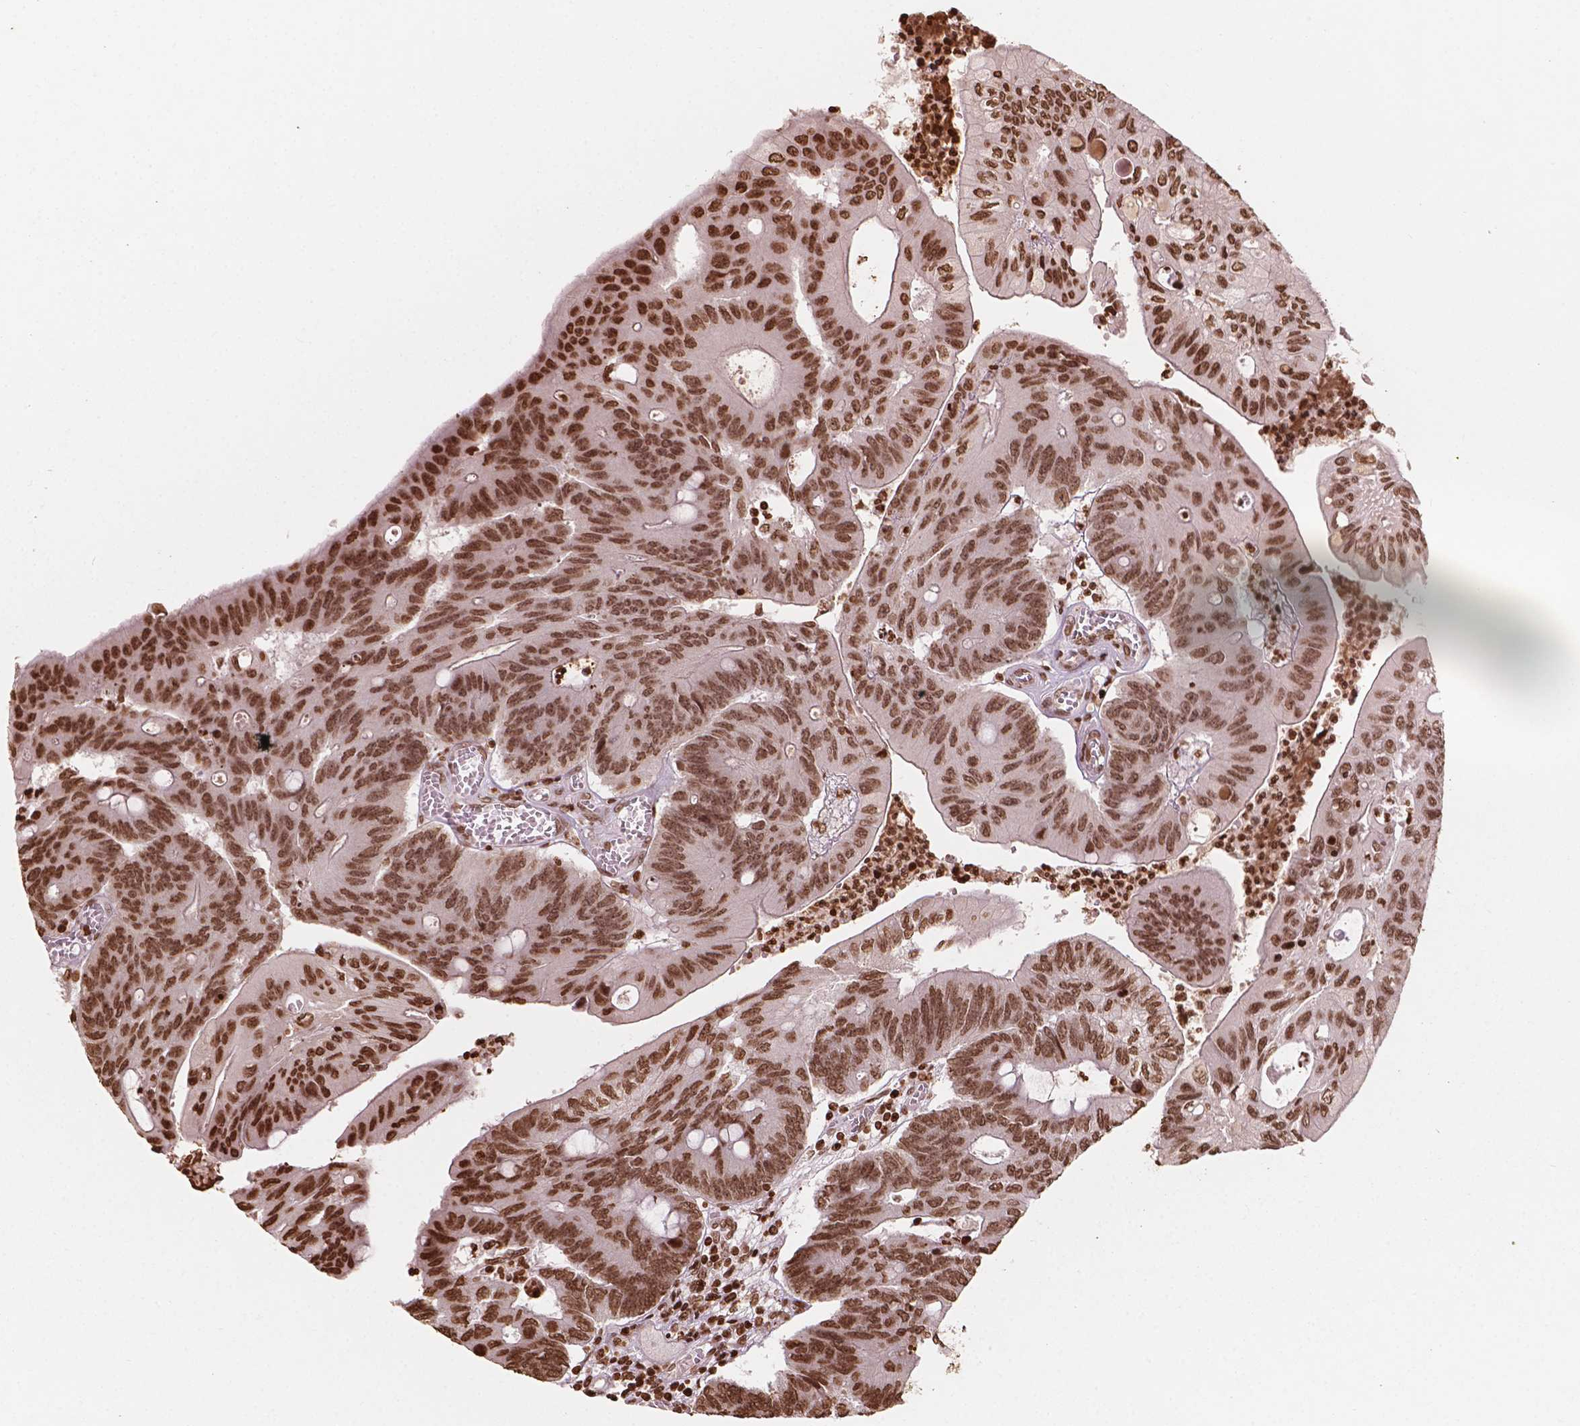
{"staining": {"intensity": "strong", "quantity": ">75%", "location": "nuclear"}, "tissue": "colorectal cancer", "cell_type": "Tumor cells", "image_type": "cancer", "snomed": [{"axis": "morphology", "description": "Adenocarcinoma, NOS"}, {"axis": "topography", "description": "Colon"}], "caption": "Protein staining exhibits strong nuclear expression in about >75% of tumor cells in adenocarcinoma (colorectal).", "gene": "H3C7", "patient": {"sex": "male", "age": 65}}